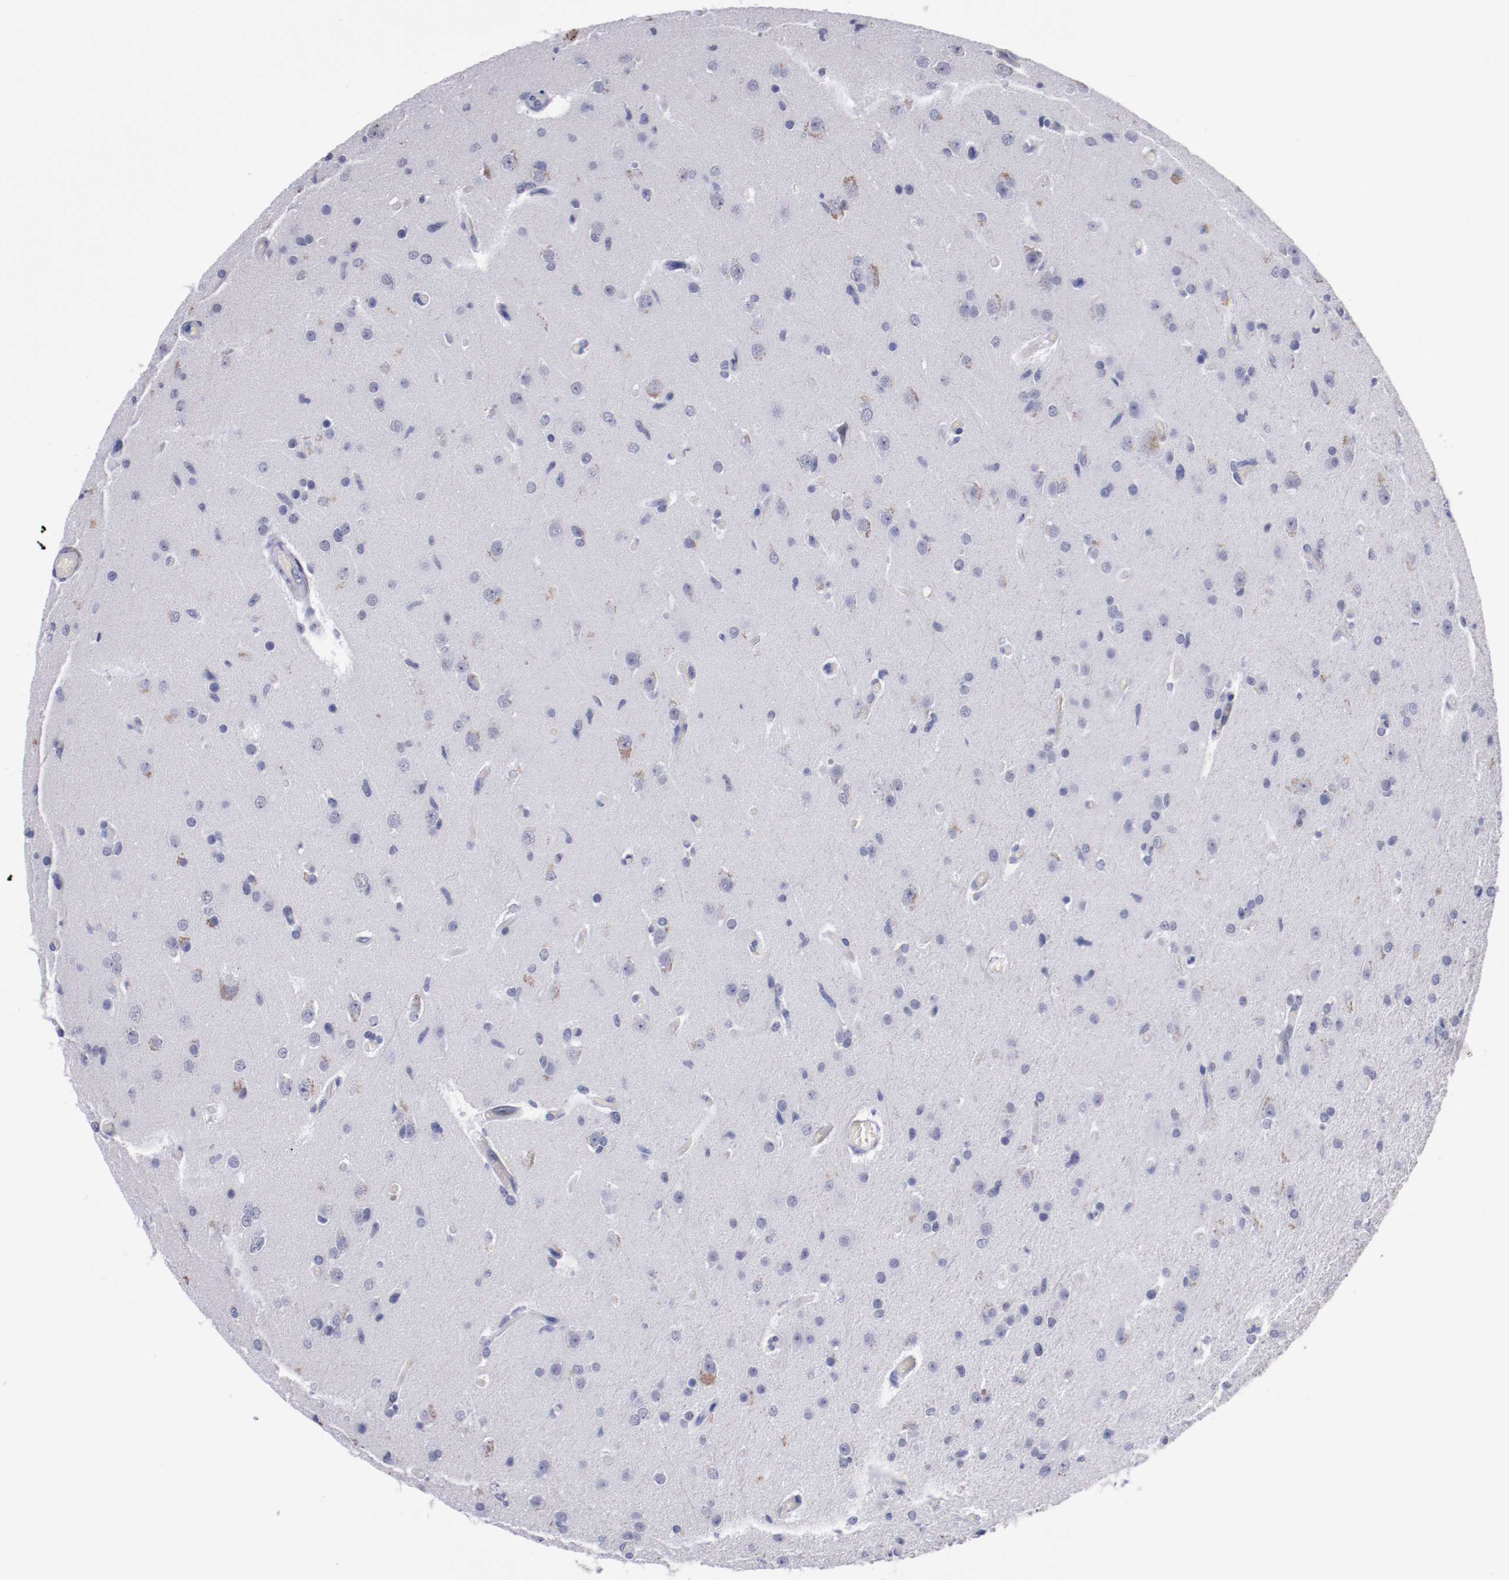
{"staining": {"intensity": "negative", "quantity": "none", "location": "none"}, "tissue": "glioma", "cell_type": "Tumor cells", "image_type": "cancer", "snomed": [{"axis": "morphology", "description": "Glioma, malignant, High grade"}, {"axis": "topography", "description": "Brain"}], "caption": "The IHC image has no significant positivity in tumor cells of high-grade glioma (malignant) tissue.", "gene": "HNF1B", "patient": {"sex": "male", "age": 33}}